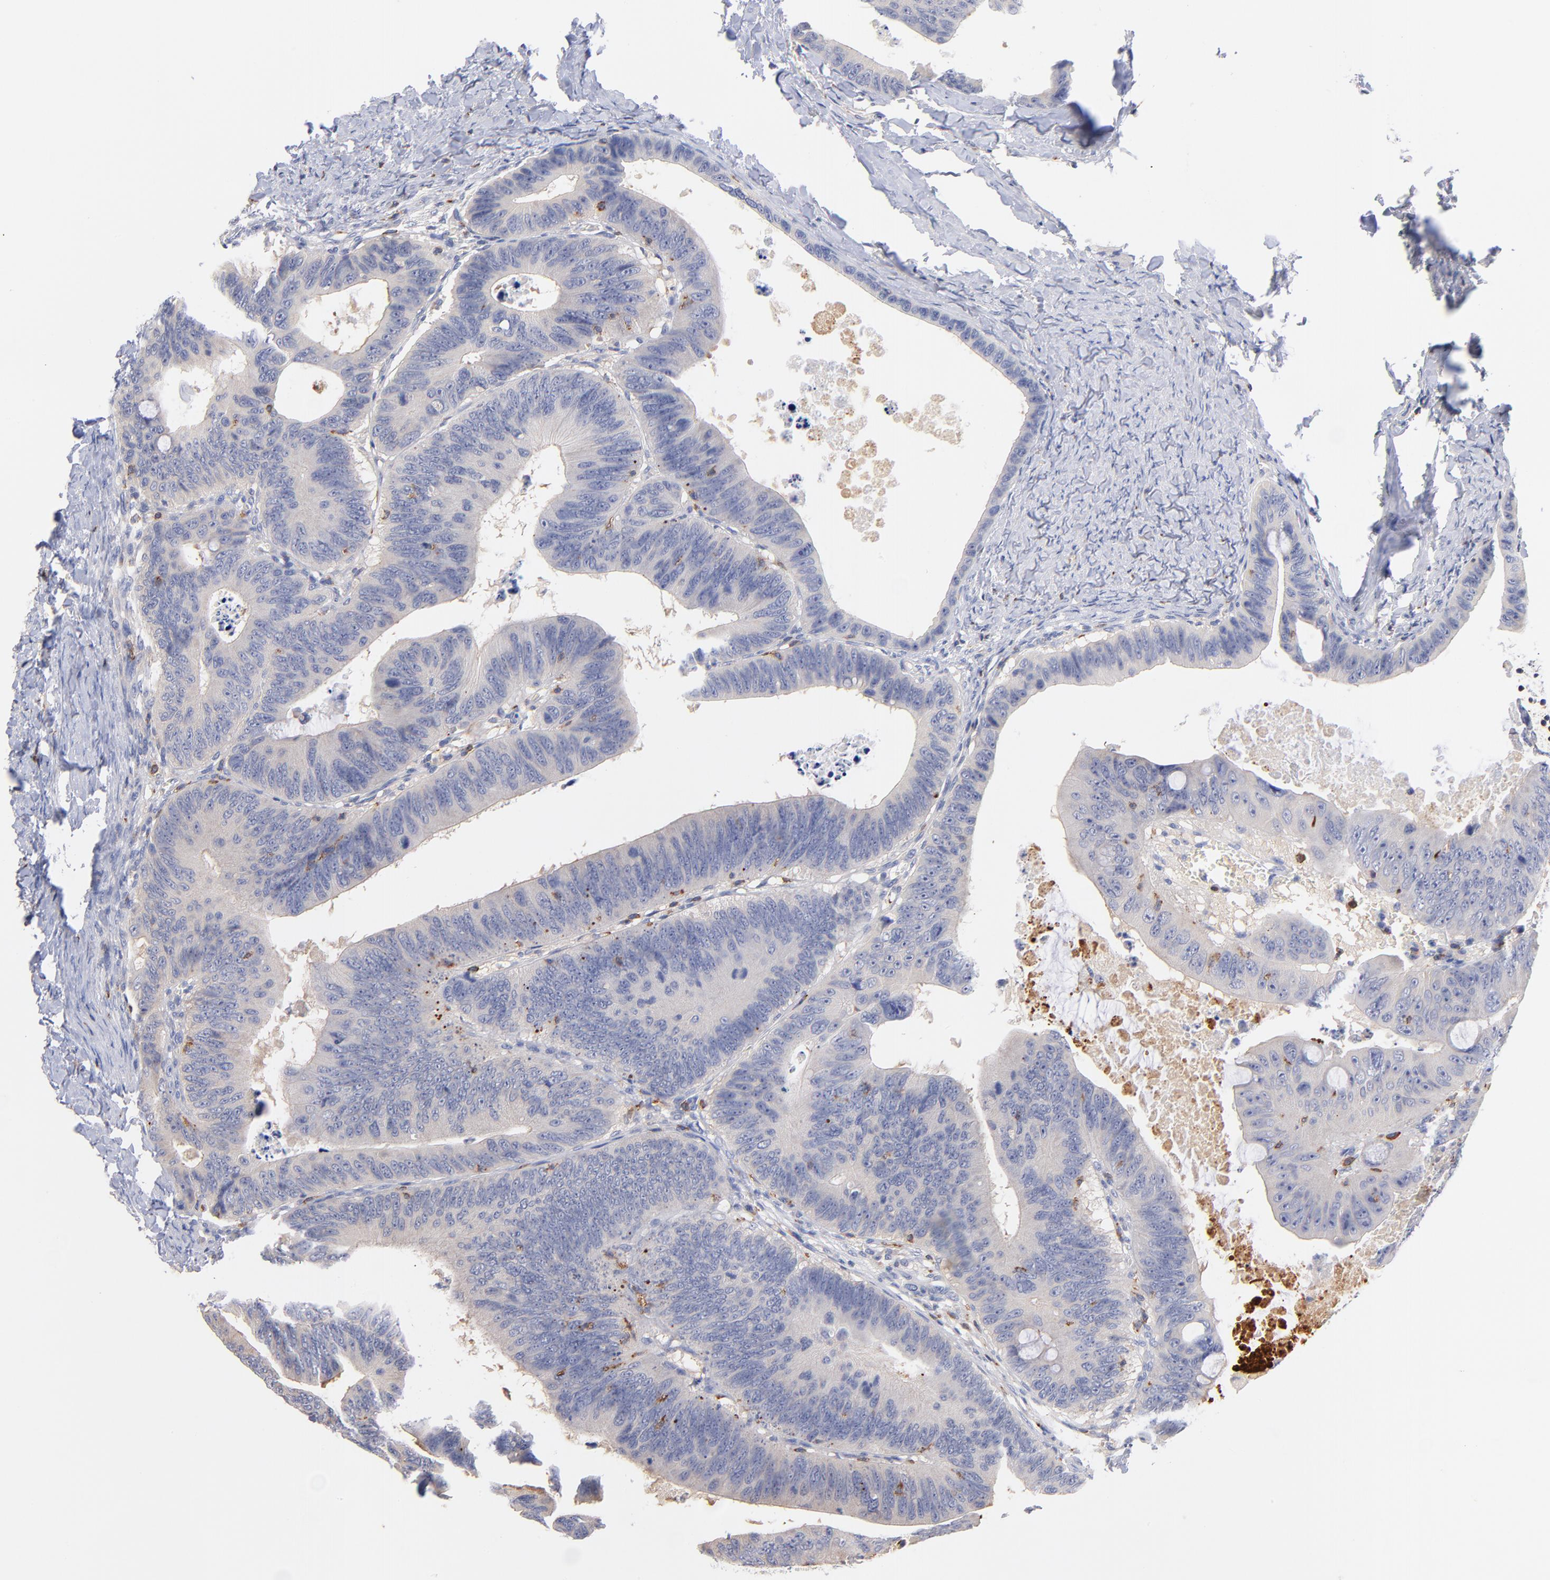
{"staining": {"intensity": "negative", "quantity": "none", "location": "none"}, "tissue": "colorectal cancer", "cell_type": "Tumor cells", "image_type": "cancer", "snomed": [{"axis": "morphology", "description": "Adenocarcinoma, NOS"}, {"axis": "topography", "description": "Colon"}], "caption": "The micrograph shows no significant expression in tumor cells of adenocarcinoma (colorectal).", "gene": "KREMEN2", "patient": {"sex": "female", "age": 55}}